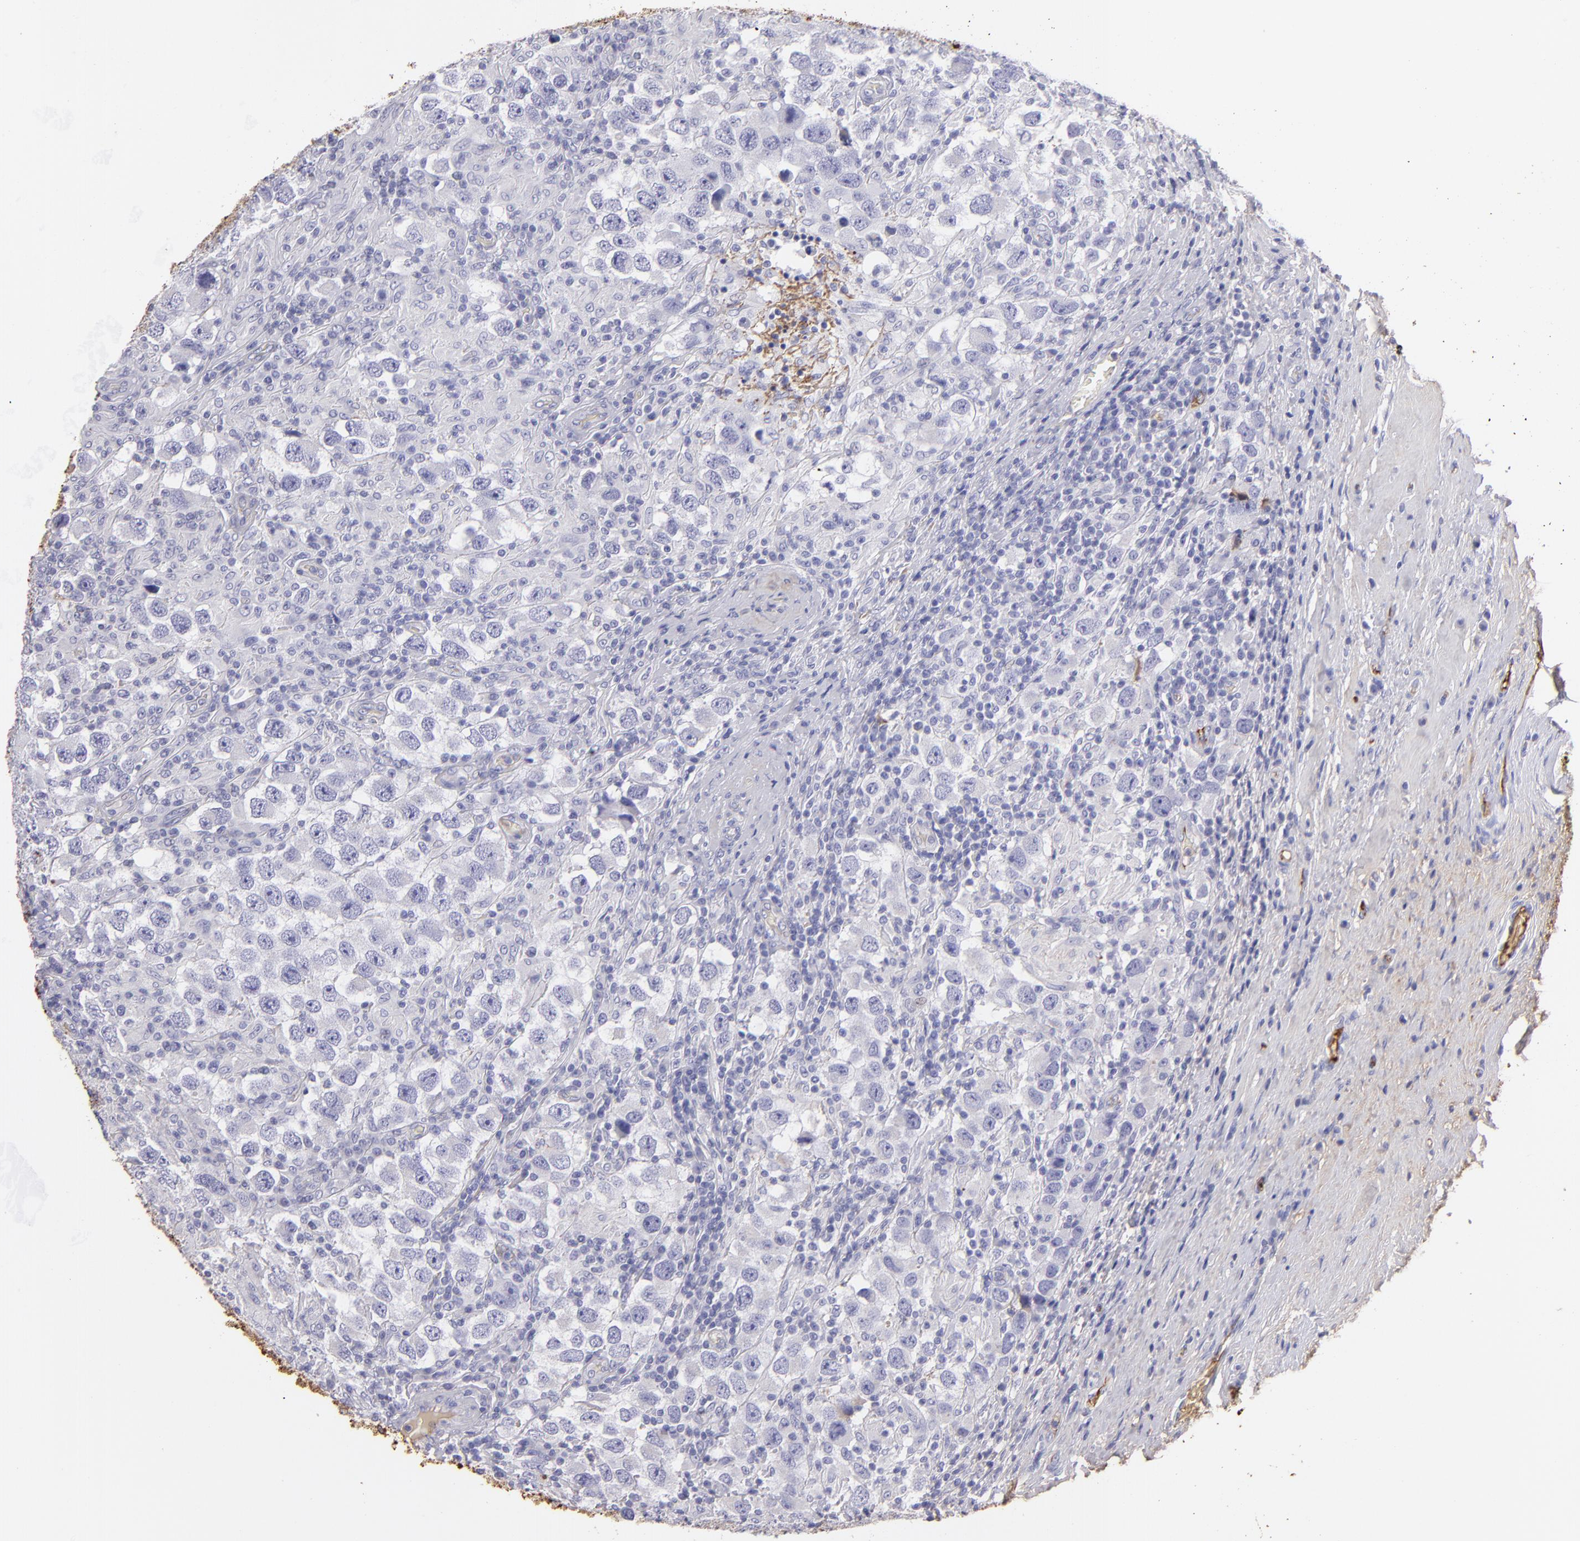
{"staining": {"intensity": "weak", "quantity": "<25%", "location": "cytoplasmic/membranous"}, "tissue": "testis cancer", "cell_type": "Tumor cells", "image_type": "cancer", "snomed": [{"axis": "morphology", "description": "Carcinoma, Embryonal, NOS"}, {"axis": "topography", "description": "Testis"}], "caption": "Tumor cells are negative for protein expression in human testis cancer. The staining was performed using DAB (3,3'-diaminobenzidine) to visualize the protein expression in brown, while the nuclei were stained in blue with hematoxylin (Magnification: 20x).", "gene": "FGB", "patient": {"sex": "male", "age": 21}}